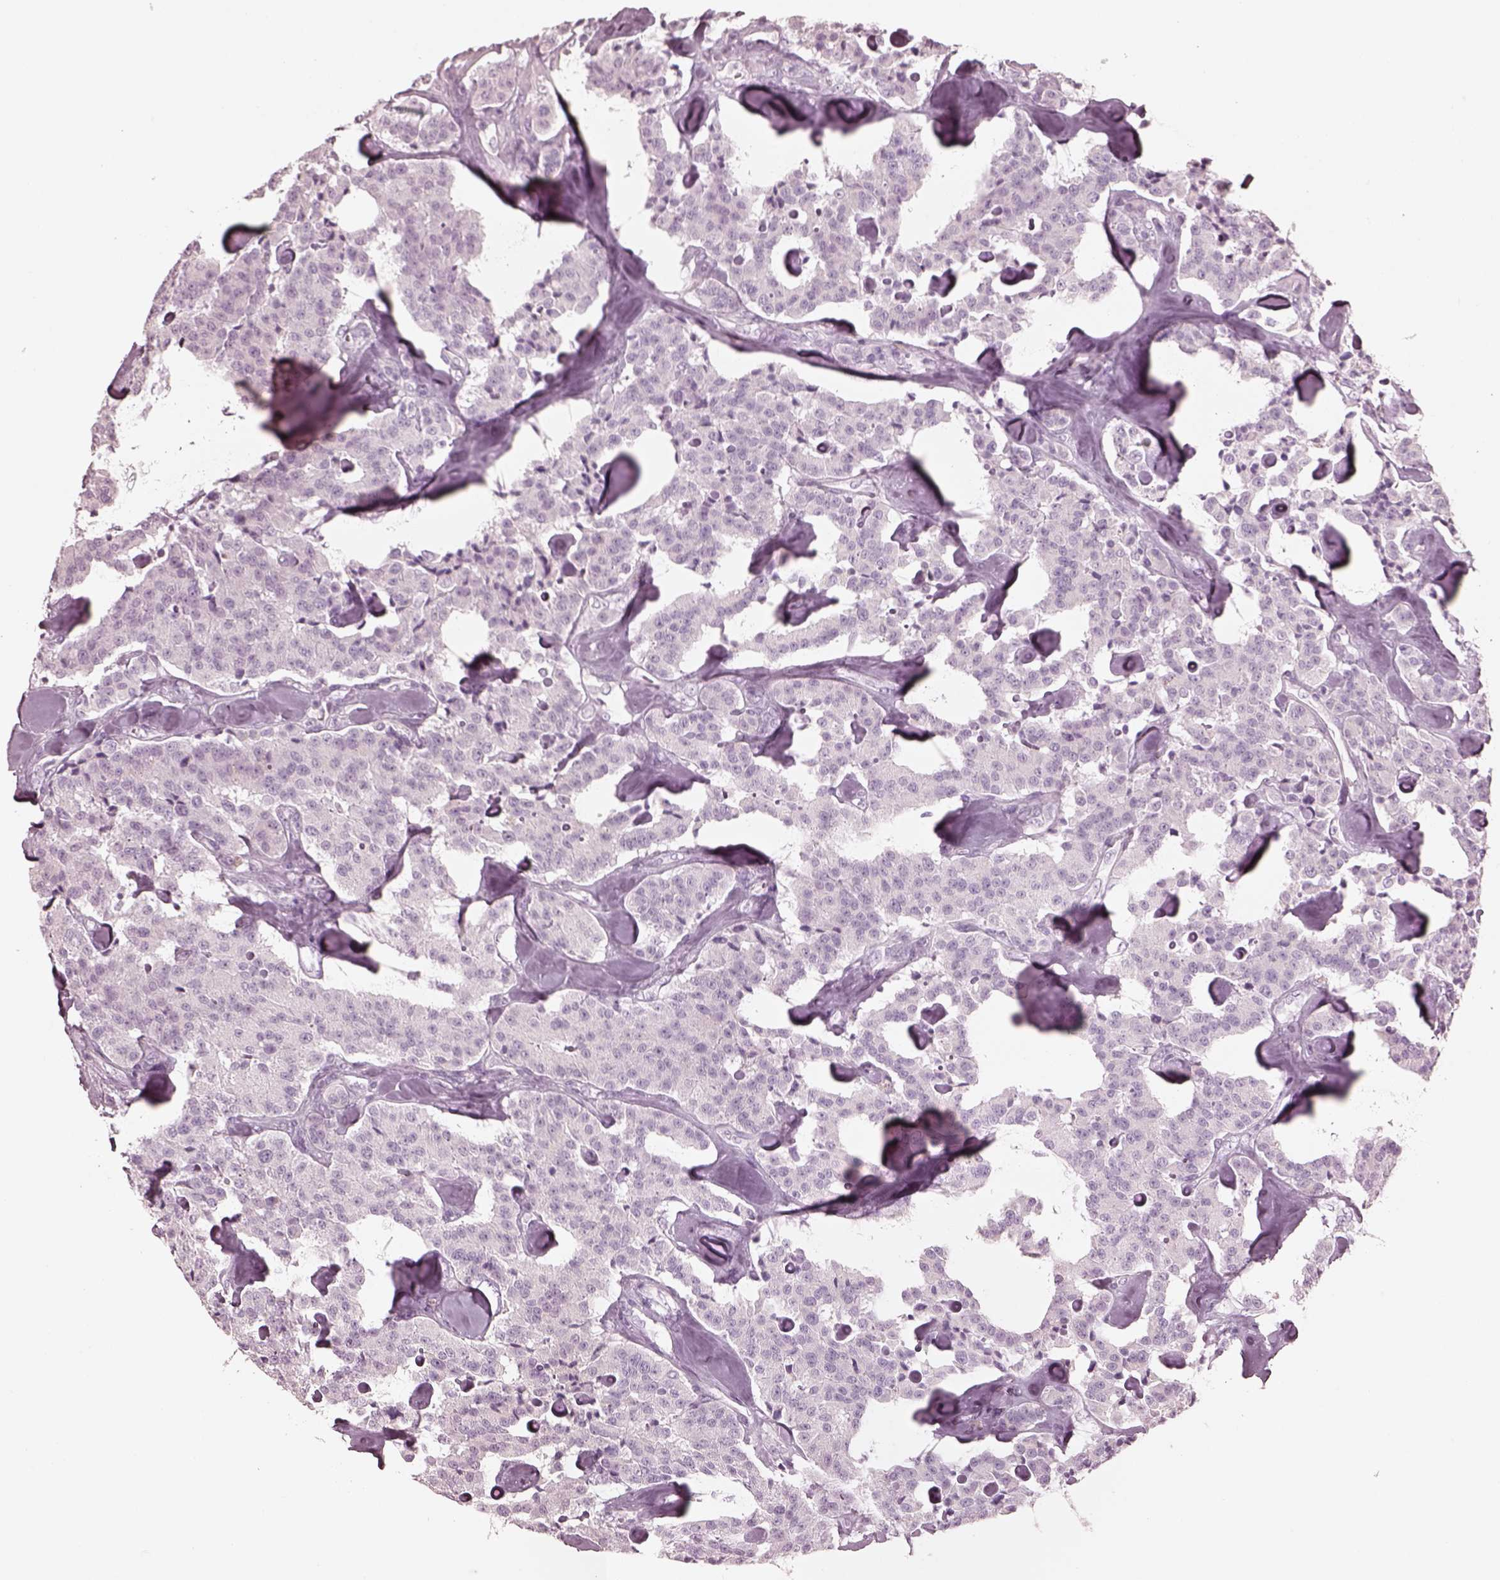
{"staining": {"intensity": "negative", "quantity": "none", "location": "none"}, "tissue": "carcinoid", "cell_type": "Tumor cells", "image_type": "cancer", "snomed": [{"axis": "morphology", "description": "Carcinoid, malignant, NOS"}, {"axis": "topography", "description": "Pancreas"}], "caption": "High magnification brightfield microscopy of carcinoid (malignant) stained with DAB (3,3'-diaminobenzidine) (brown) and counterstained with hematoxylin (blue): tumor cells show no significant staining. Nuclei are stained in blue.", "gene": "C2orf81", "patient": {"sex": "male", "age": 41}}